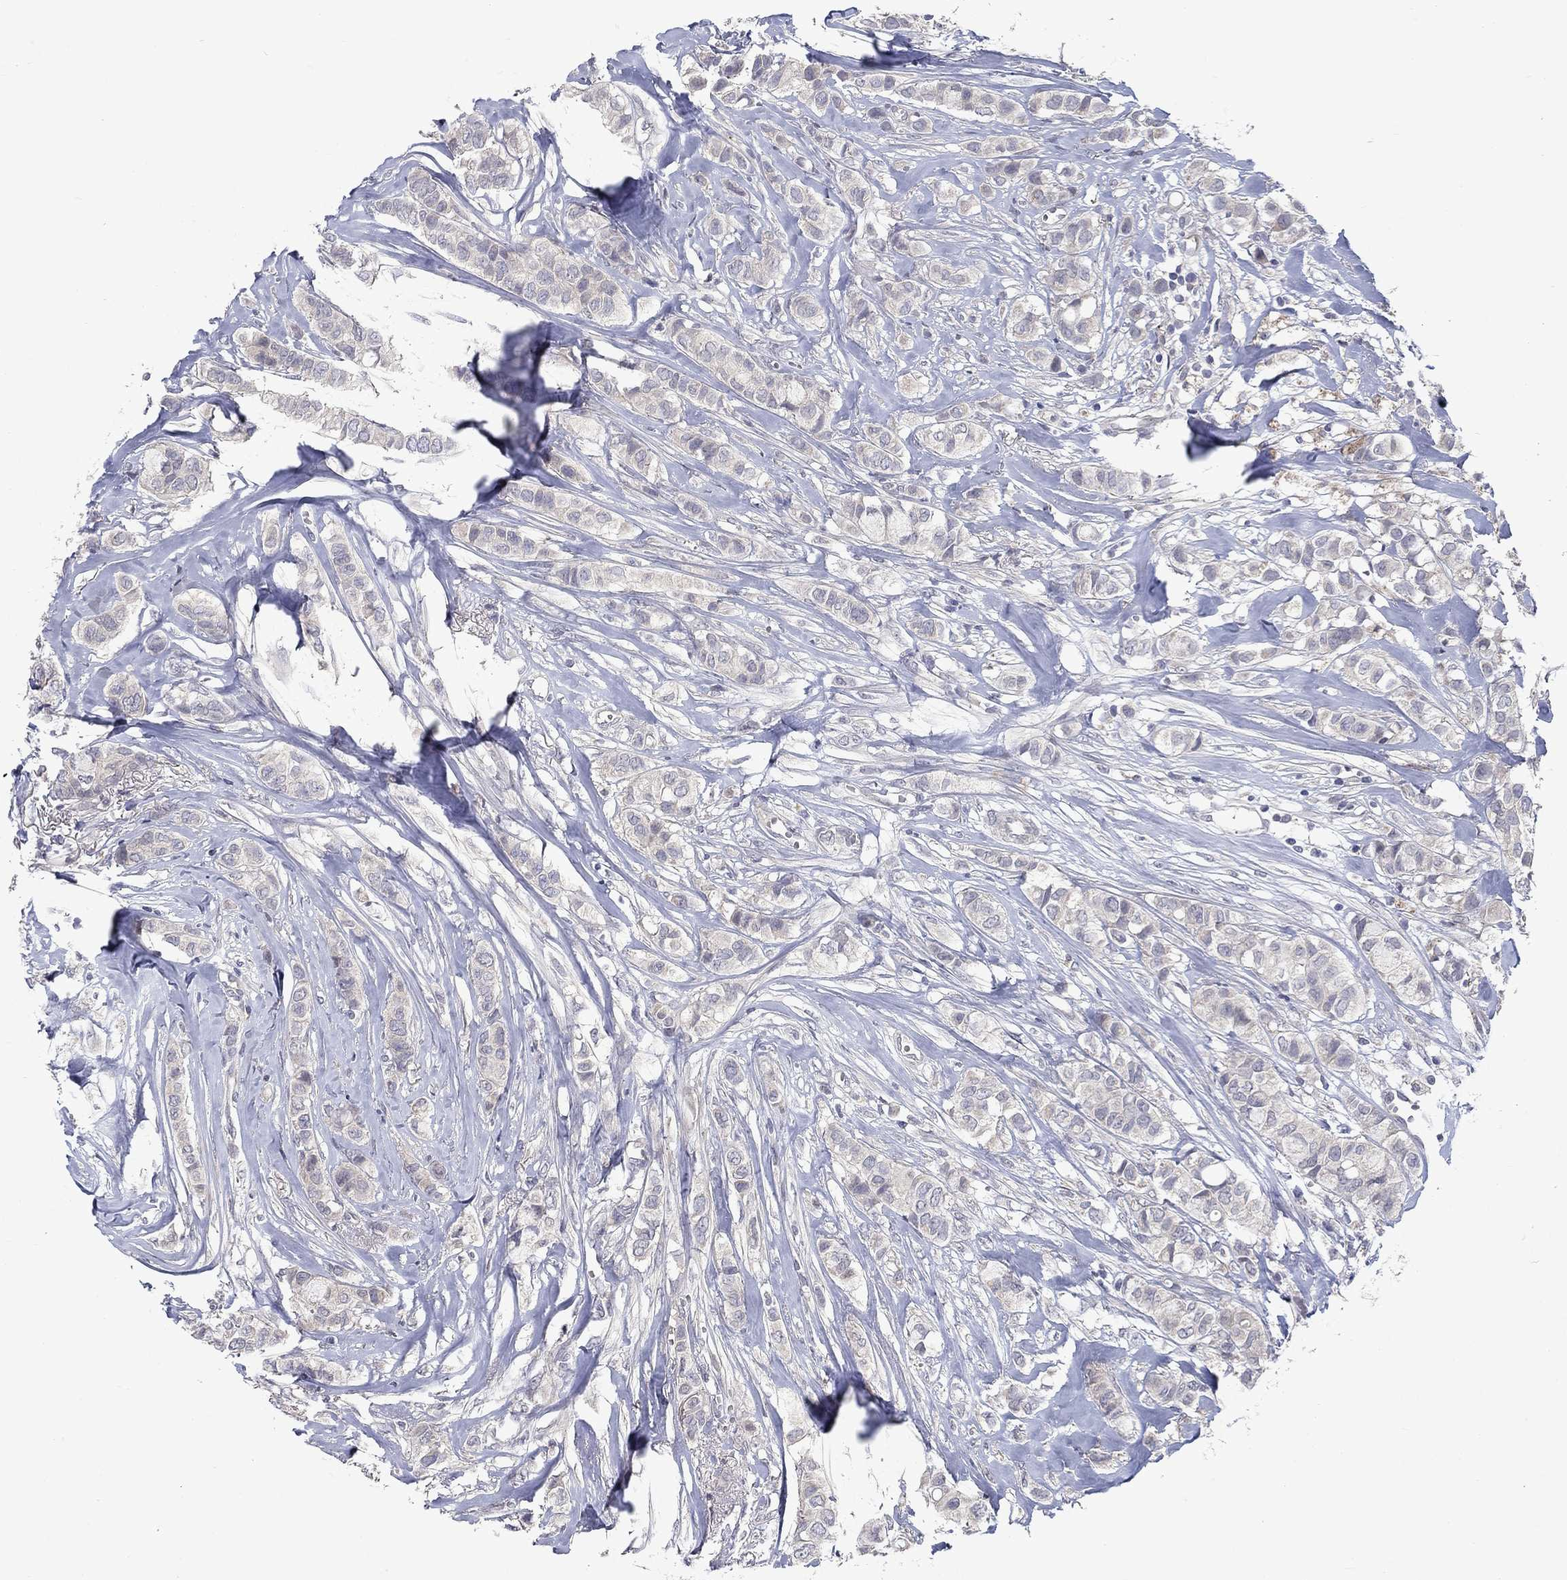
{"staining": {"intensity": "negative", "quantity": "none", "location": "none"}, "tissue": "breast cancer", "cell_type": "Tumor cells", "image_type": "cancer", "snomed": [{"axis": "morphology", "description": "Duct carcinoma"}, {"axis": "topography", "description": "Breast"}], "caption": "Breast cancer was stained to show a protein in brown. There is no significant staining in tumor cells.", "gene": "FAM3B", "patient": {"sex": "female", "age": 85}}